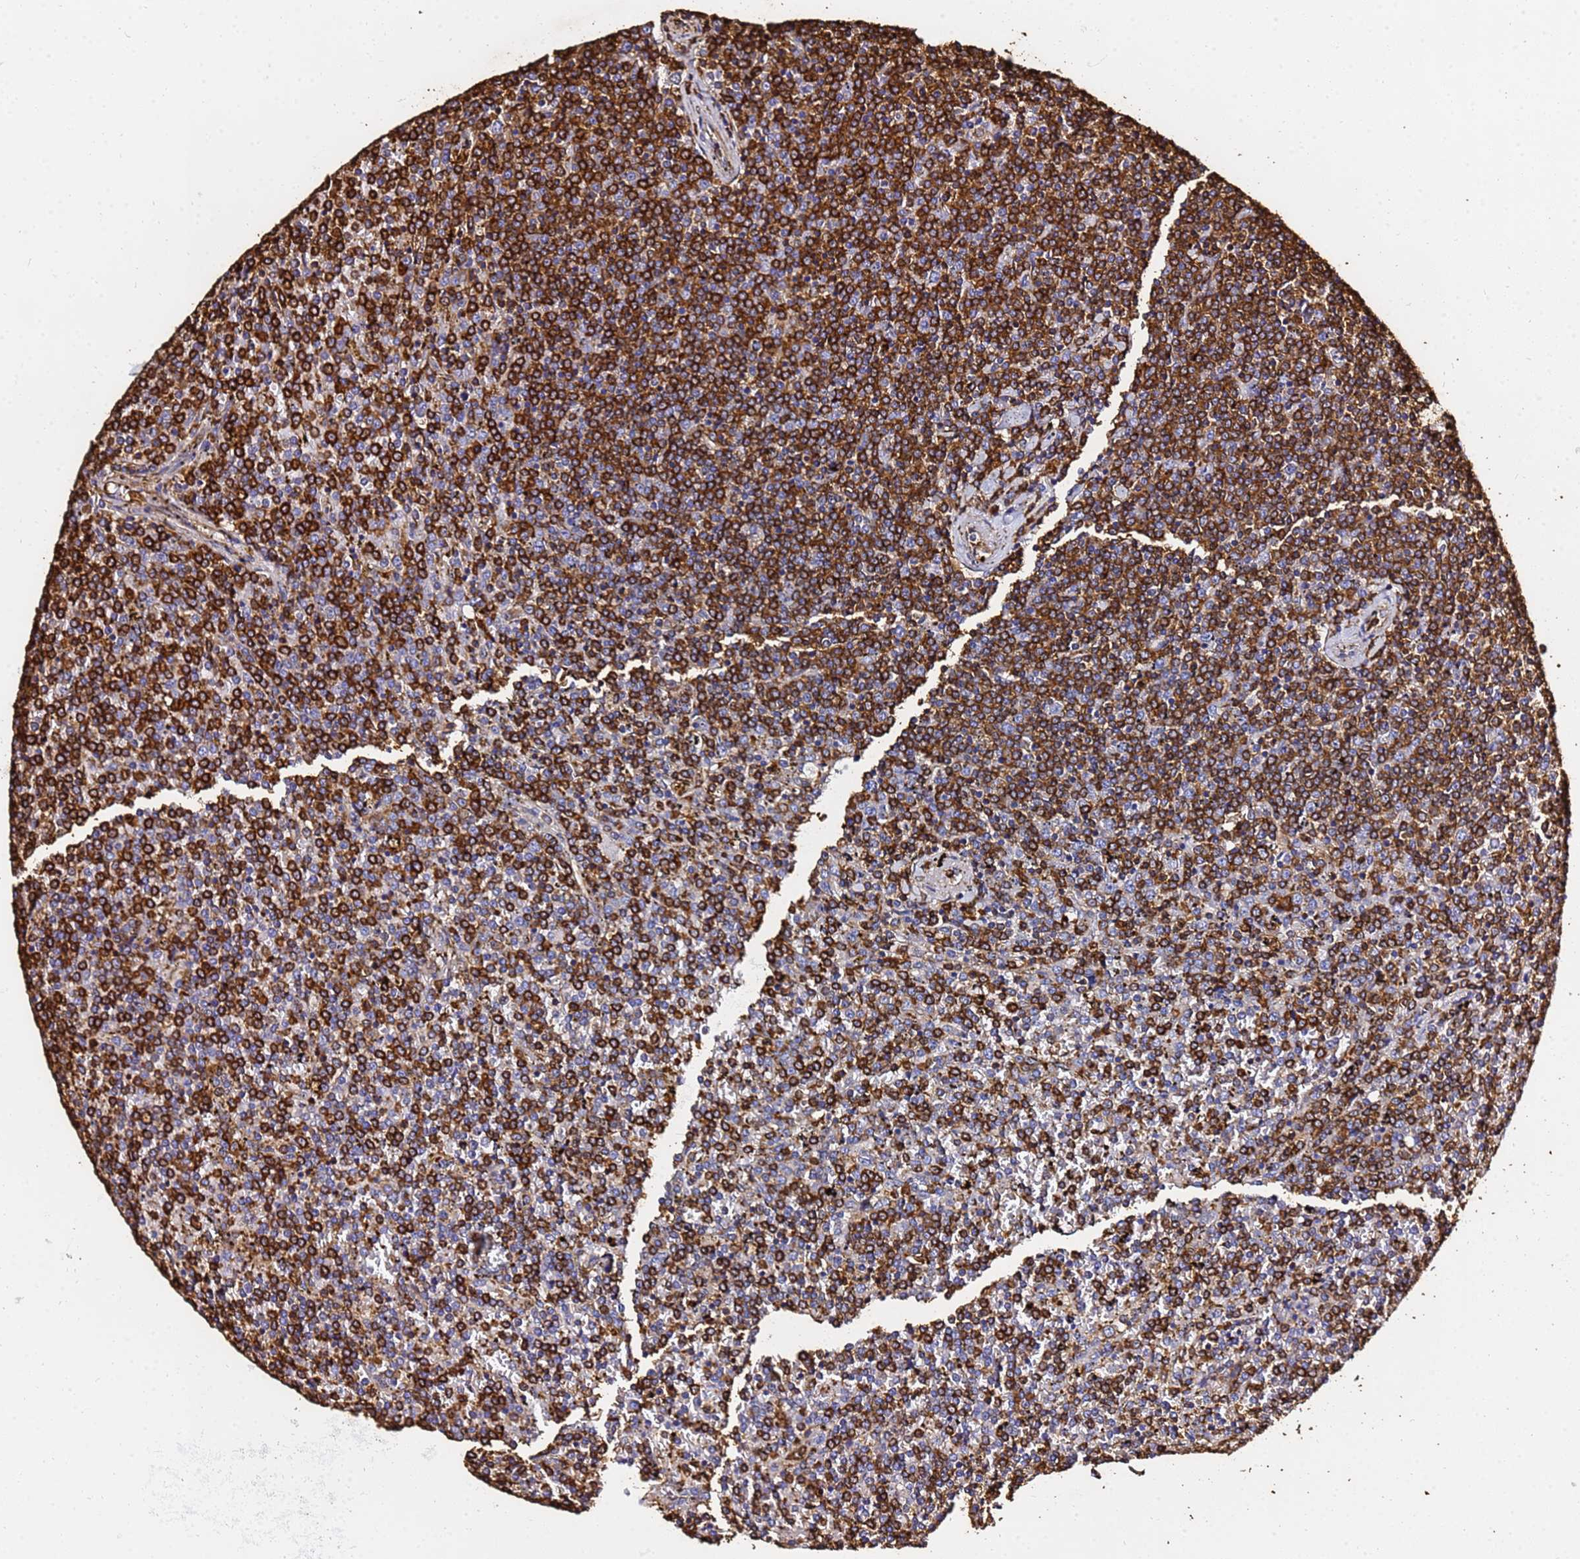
{"staining": {"intensity": "strong", "quantity": "25%-75%", "location": "cytoplasmic/membranous"}, "tissue": "lymphoma", "cell_type": "Tumor cells", "image_type": "cancer", "snomed": [{"axis": "morphology", "description": "Malignant lymphoma, non-Hodgkin's type, Low grade"}, {"axis": "topography", "description": "Spleen"}], "caption": "Low-grade malignant lymphoma, non-Hodgkin's type was stained to show a protein in brown. There is high levels of strong cytoplasmic/membranous staining in approximately 25%-75% of tumor cells.", "gene": "ACTB", "patient": {"sex": "female", "age": 19}}